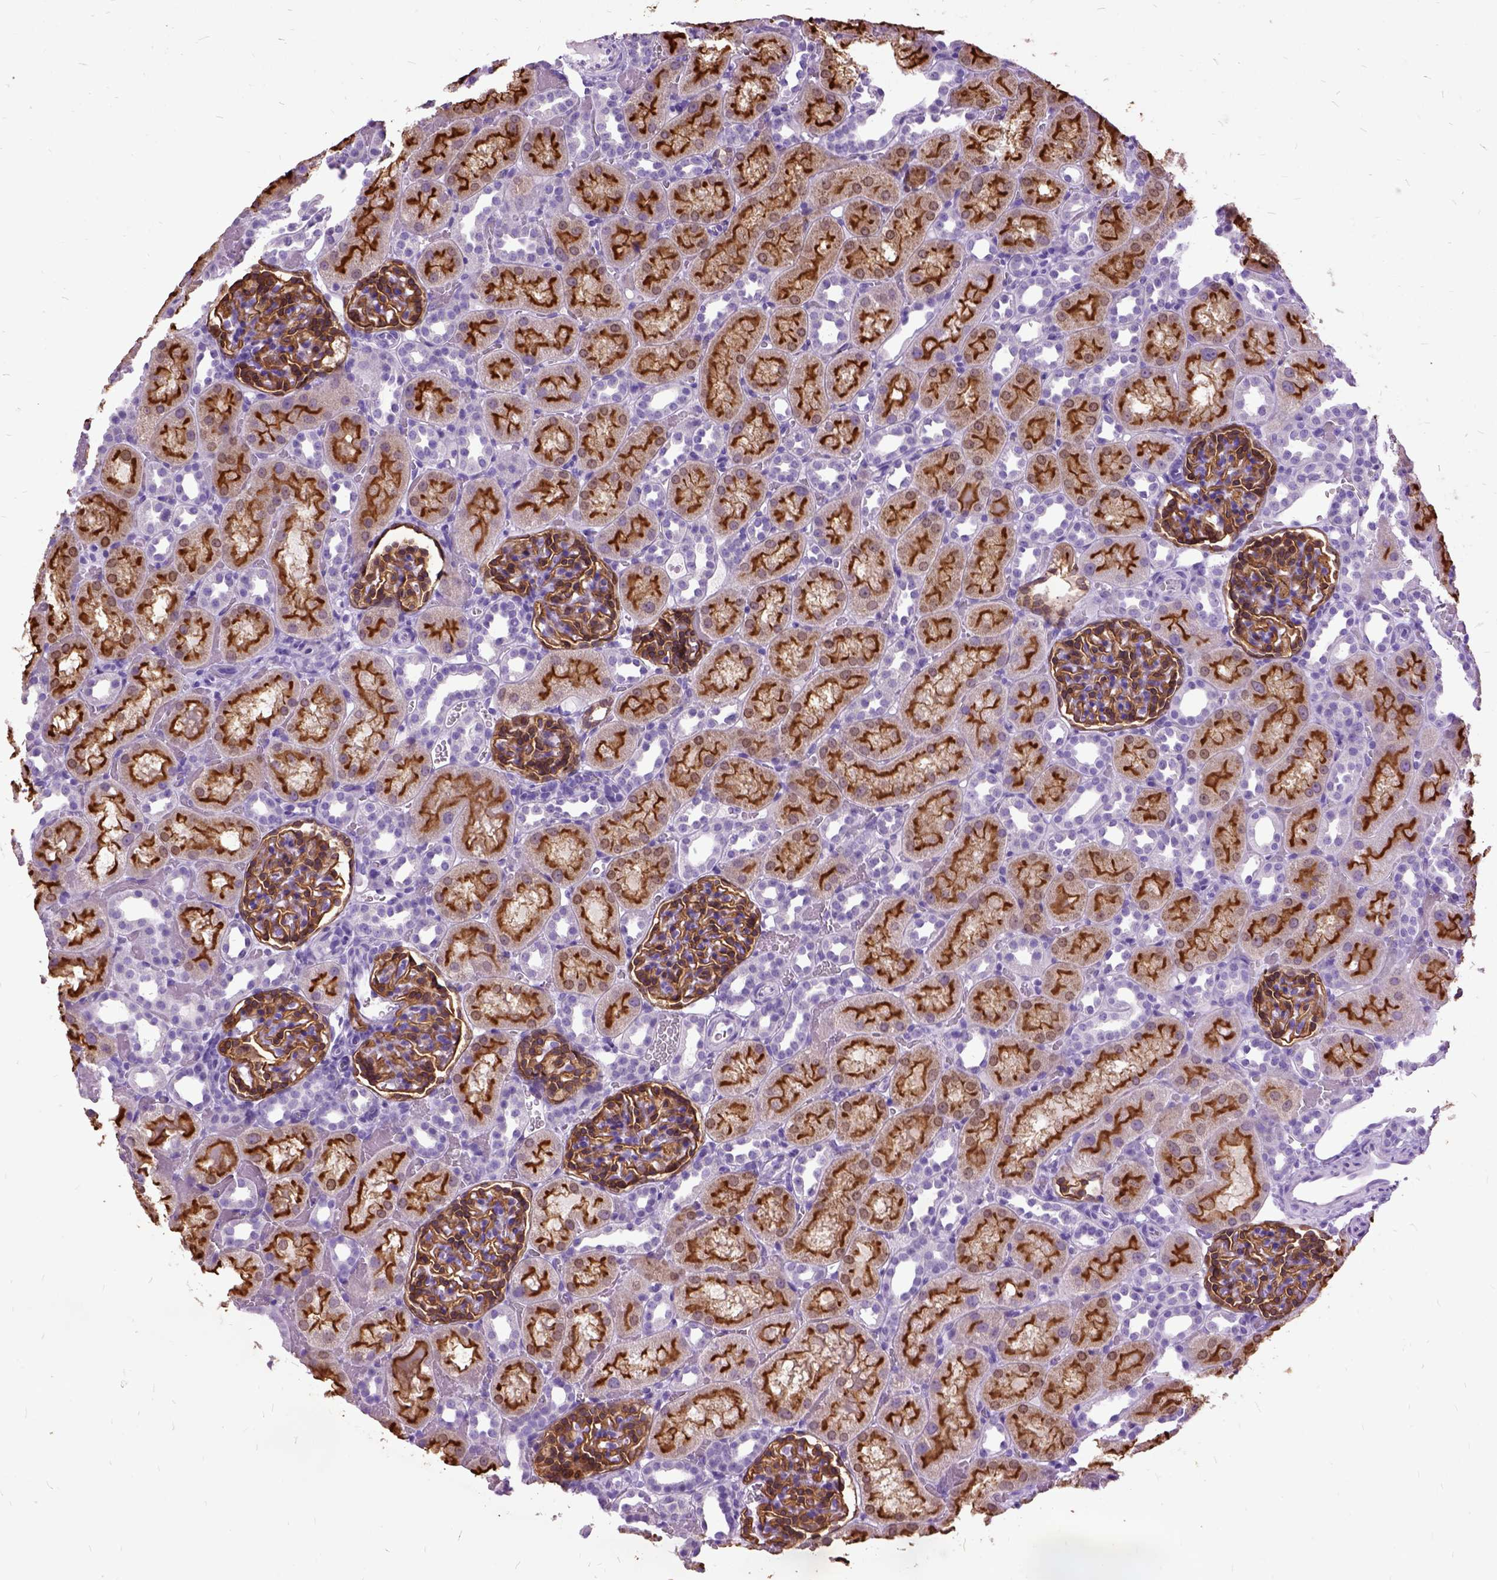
{"staining": {"intensity": "strong", "quantity": ">75%", "location": "cytoplasmic/membranous"}, "tissue": "kidney", "cell_type": "Cells in glomeruli", "image_type": "normal", "snomed": [{"axis": "morphology", "description": "Normal tissue, NOS"}, {"axis": "topography", "description": "Kidney"}], "caption": "DAB immunohistochemical staining of normal kidney demonstrates strong cytoplasmic/membranous protein staining in approximately >75% of cells in glomeruli. (Brightfield microscopy of DAB IHC at high magnification).", "gene": "MME", "patient": {"sex": "male", "age": 1}}